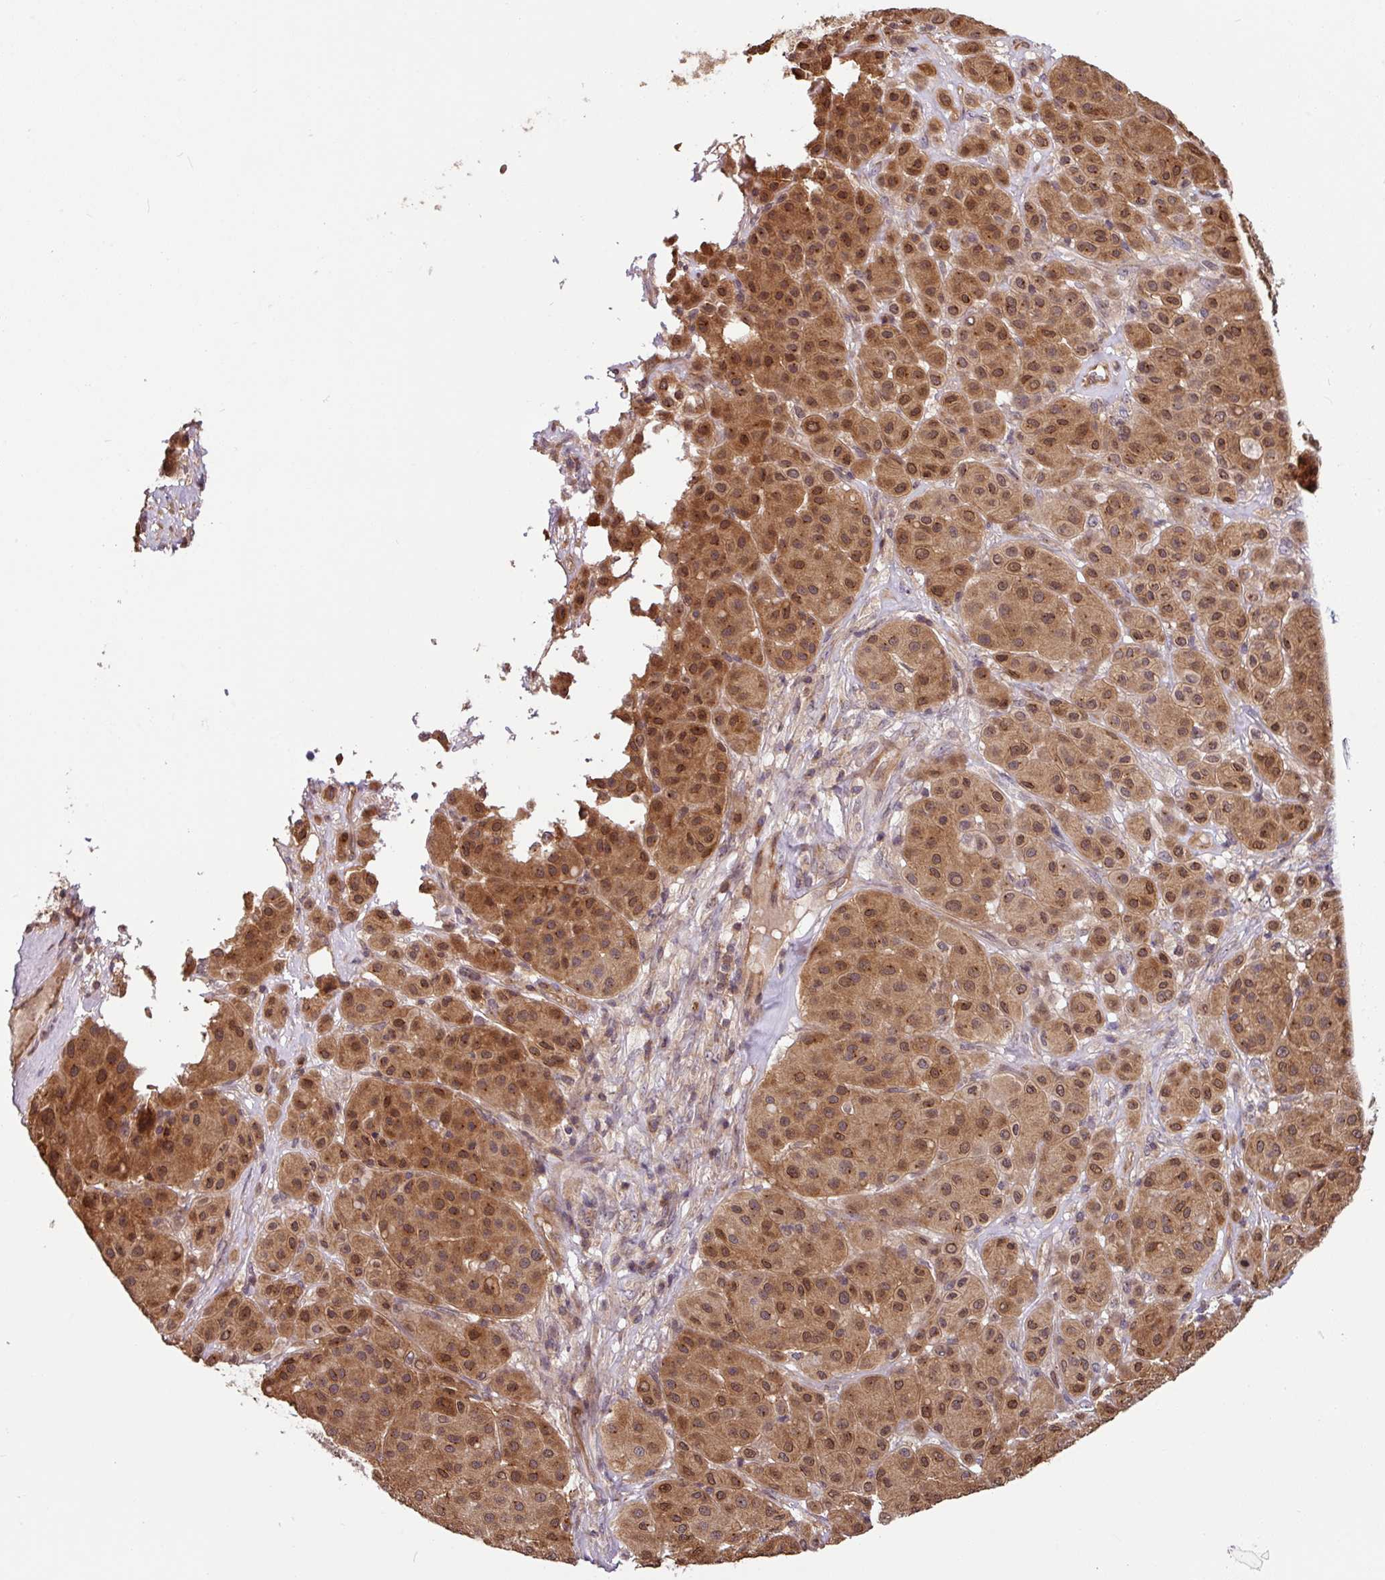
{"staining": {"intensity": "moderate", "quantity": ">75%", "location": "cytoplasmic/membranous,nuclear"}, "tissue": "melanoma", "cell_type": "Tumor cells", "image_type": "cancer", "snomed": [{"axis": "morphology", "description": "Malignant melanoma, Metastatic site"}, {"axis": "topography", "description": "Smooth muscle"}], "caption": "Protein staining of malignant melanoma (metastatic site) tissue reveals moderate cytoplasmic/membranous and nuclear staining in about >75% of tumor cells. Nuclei are stained in blue.", "gene": "SHB", "patient": {"sex": "male", "age": 41}}